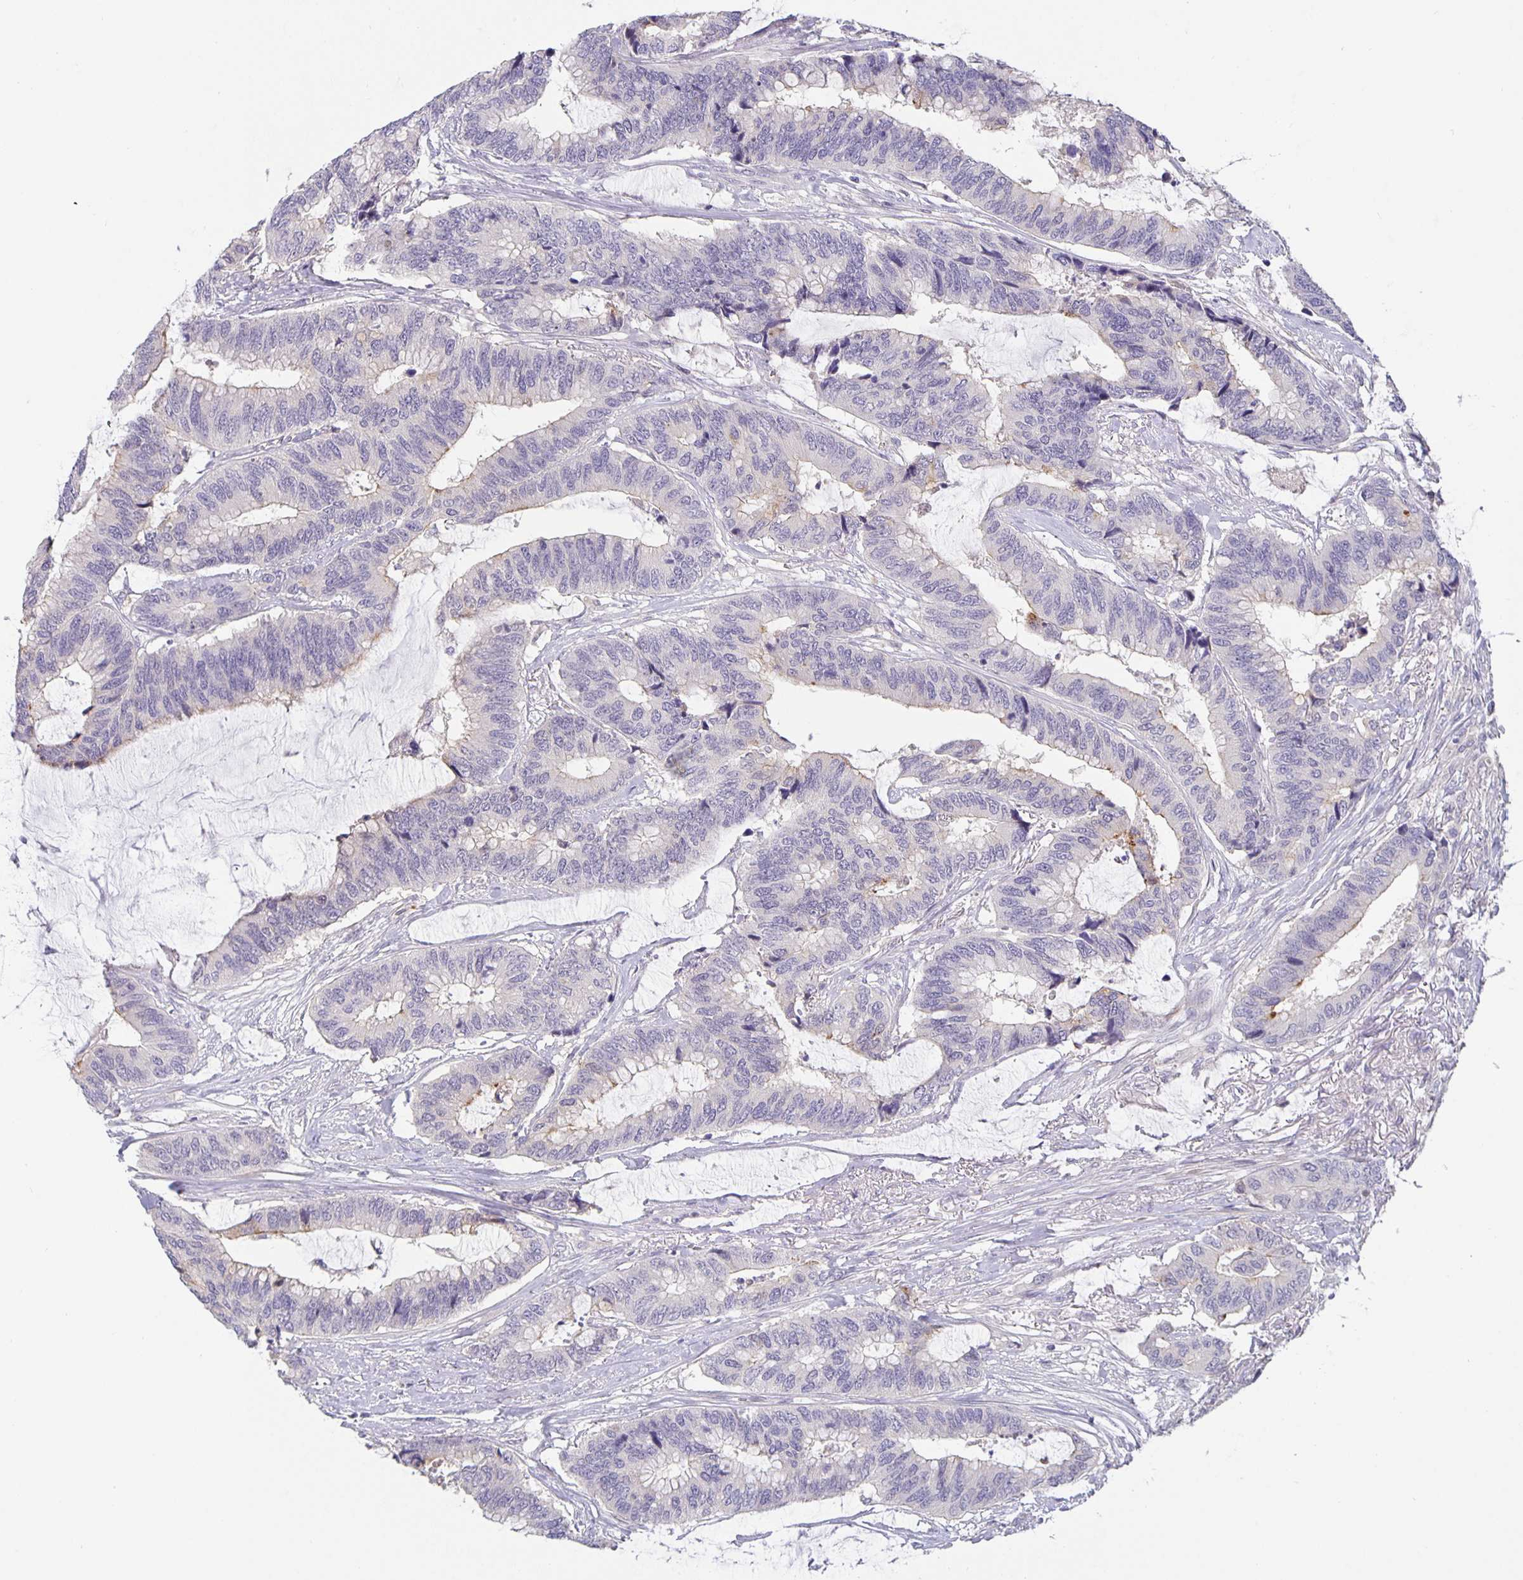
{"staining": {"intensity": "negative", "quantity": "none", "location": "none"}, "tissue": "colorectal cancer", "cell_type": "Tumor cells", "image_type": "cancer", "snomed": [{"axis": "morphology", "description": "Adenocarcinoma, NOS"}, {"axis": "topography", "description": "Rectum"}], "caption": "Adenocarcinoma (colorectal) was stained to show a protein in brown. There is no significant expression in tumor cells.", "gene": "GDF15", "patient": {"sex": "female", "age": 59}}